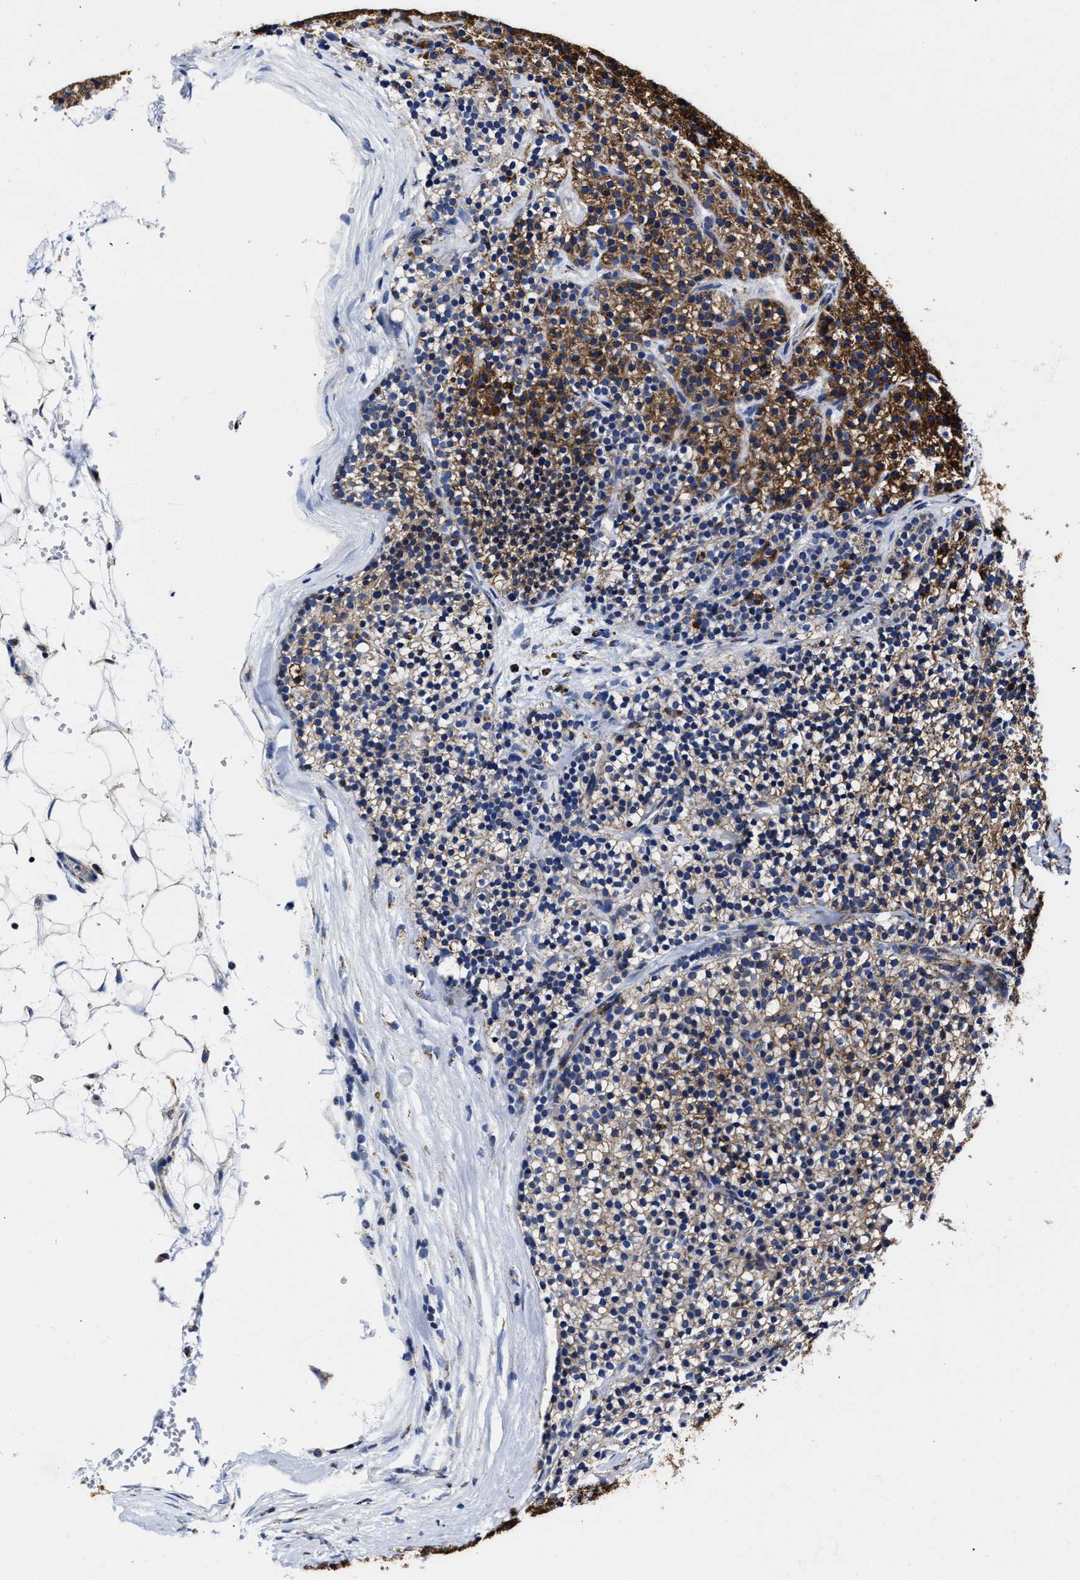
{"staining": {"intensity": "strong", "quantity": ">75%", "location": "cytoplasmic/membranous"}, "tissue": "parathyroid gland", "cell_type": "Glandular cells", "image_type": "normal", "snomed": [{"axis": "morphology", "description": "Normal tissue, NOS"}, {"axis": "morphology", "description": "Adenoma, NOS"}, {"axis": "topography", "description": "Parathyroid gland"}], "caption": "Immunohistochemical staining of unremarkable parathyroid gland shows >75% levels of strong cytoplasmic/membranous protein expression in approximately >75% of glandular cells.", "gene": "HINT2", "patient": {"sex": "male", "age": 75}}